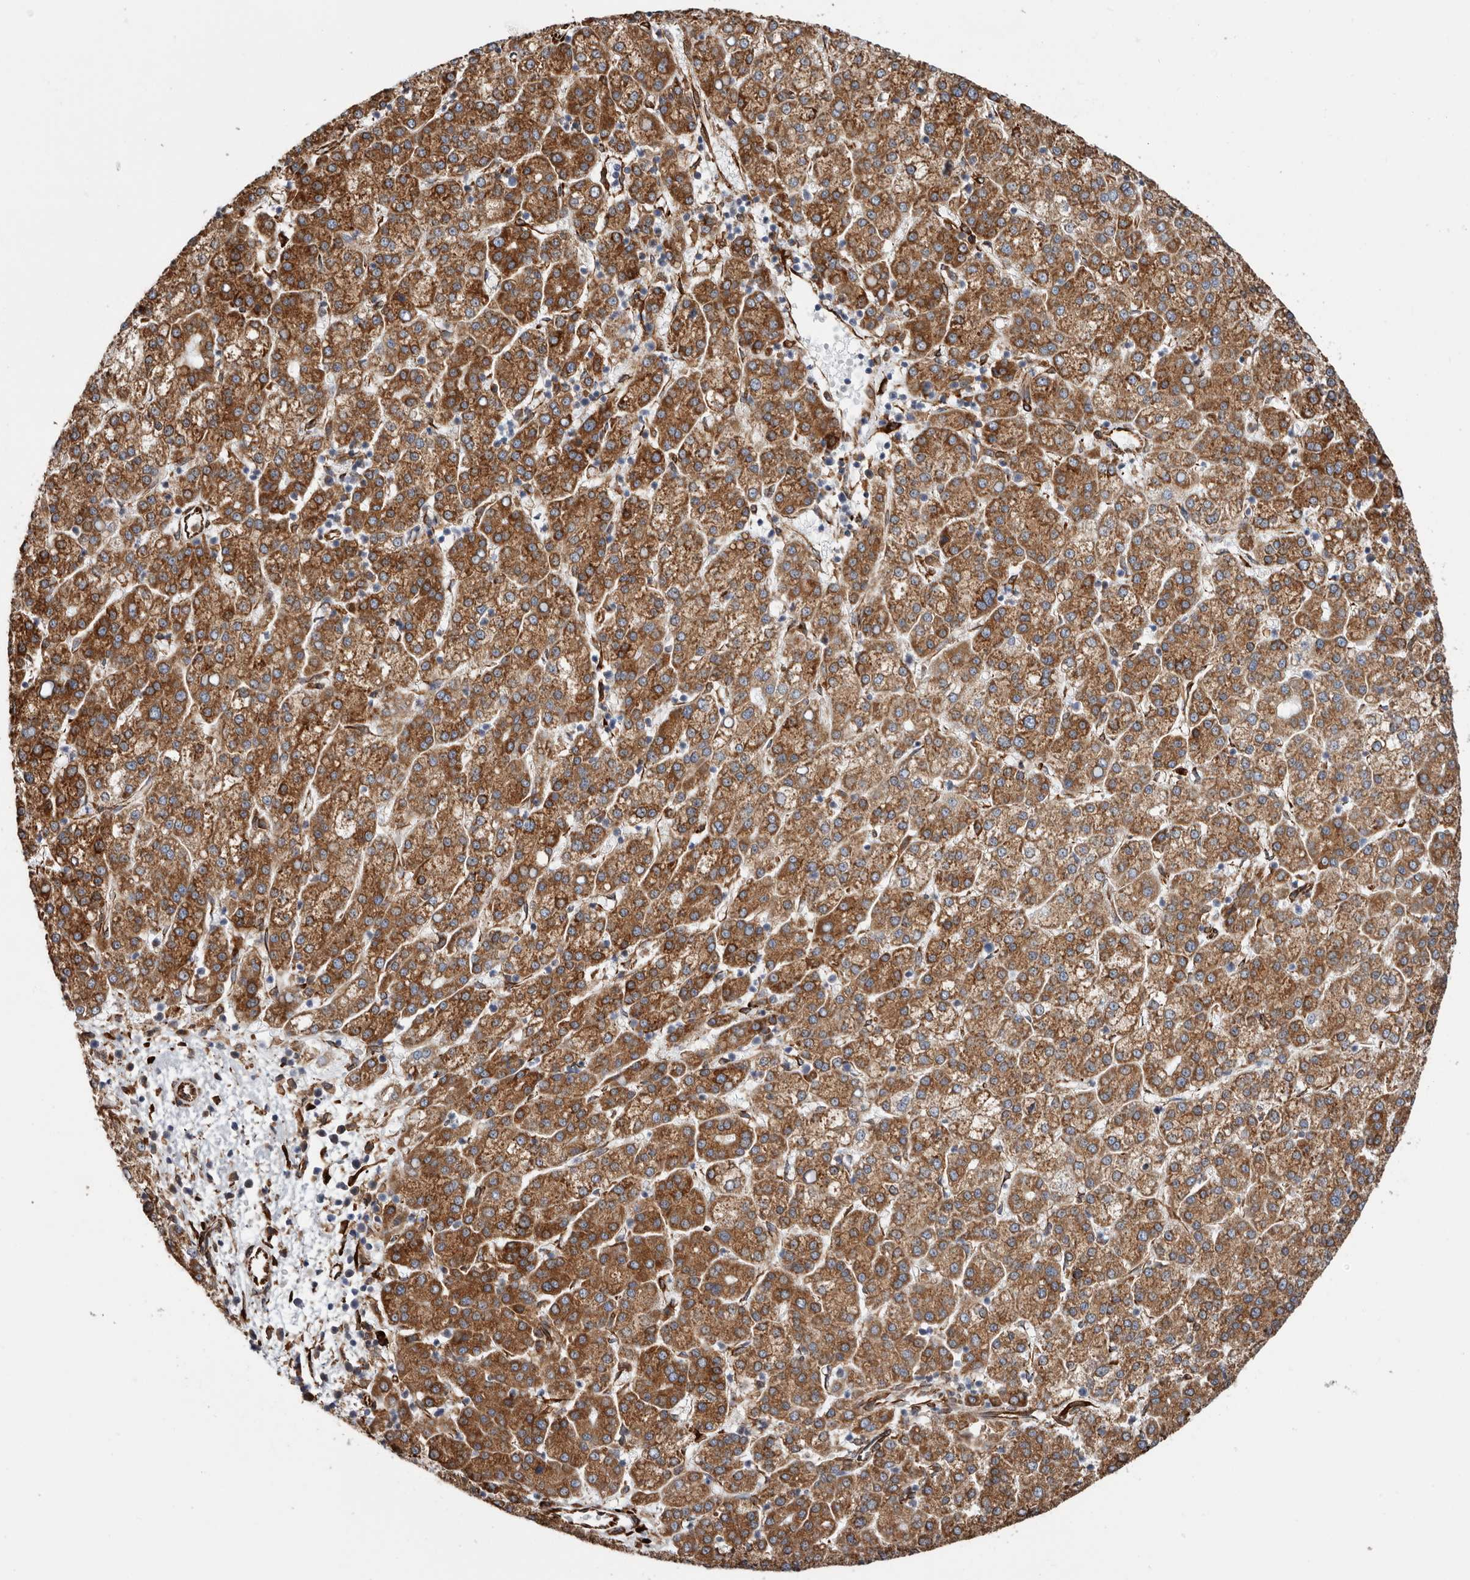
{"staining": {"intensity": "moderate", "quantity": ">75%", "location": "cytoplasmic/membranous"}, "tissue": "liver cancer", "cell_type": "Tumor cells", "image_type": "cancer", "snomed": [{"axis": "morphology", "description": "Carcinoma, Hepatocellular, NOS"}, {"axis": "topography", "description": "Liver"}], "caption": "Immunohistochemical staining of liver cancer (hepatocellular carcinoma) exhibits moderate cytoplasmic/membranous protein expression in approximately >75% of tumor cells. (DAB = brown stain, brightfield microscopy at high magnification).", "gene": "SEMA3E", "patient": {"sex": "female", "age": 58}}